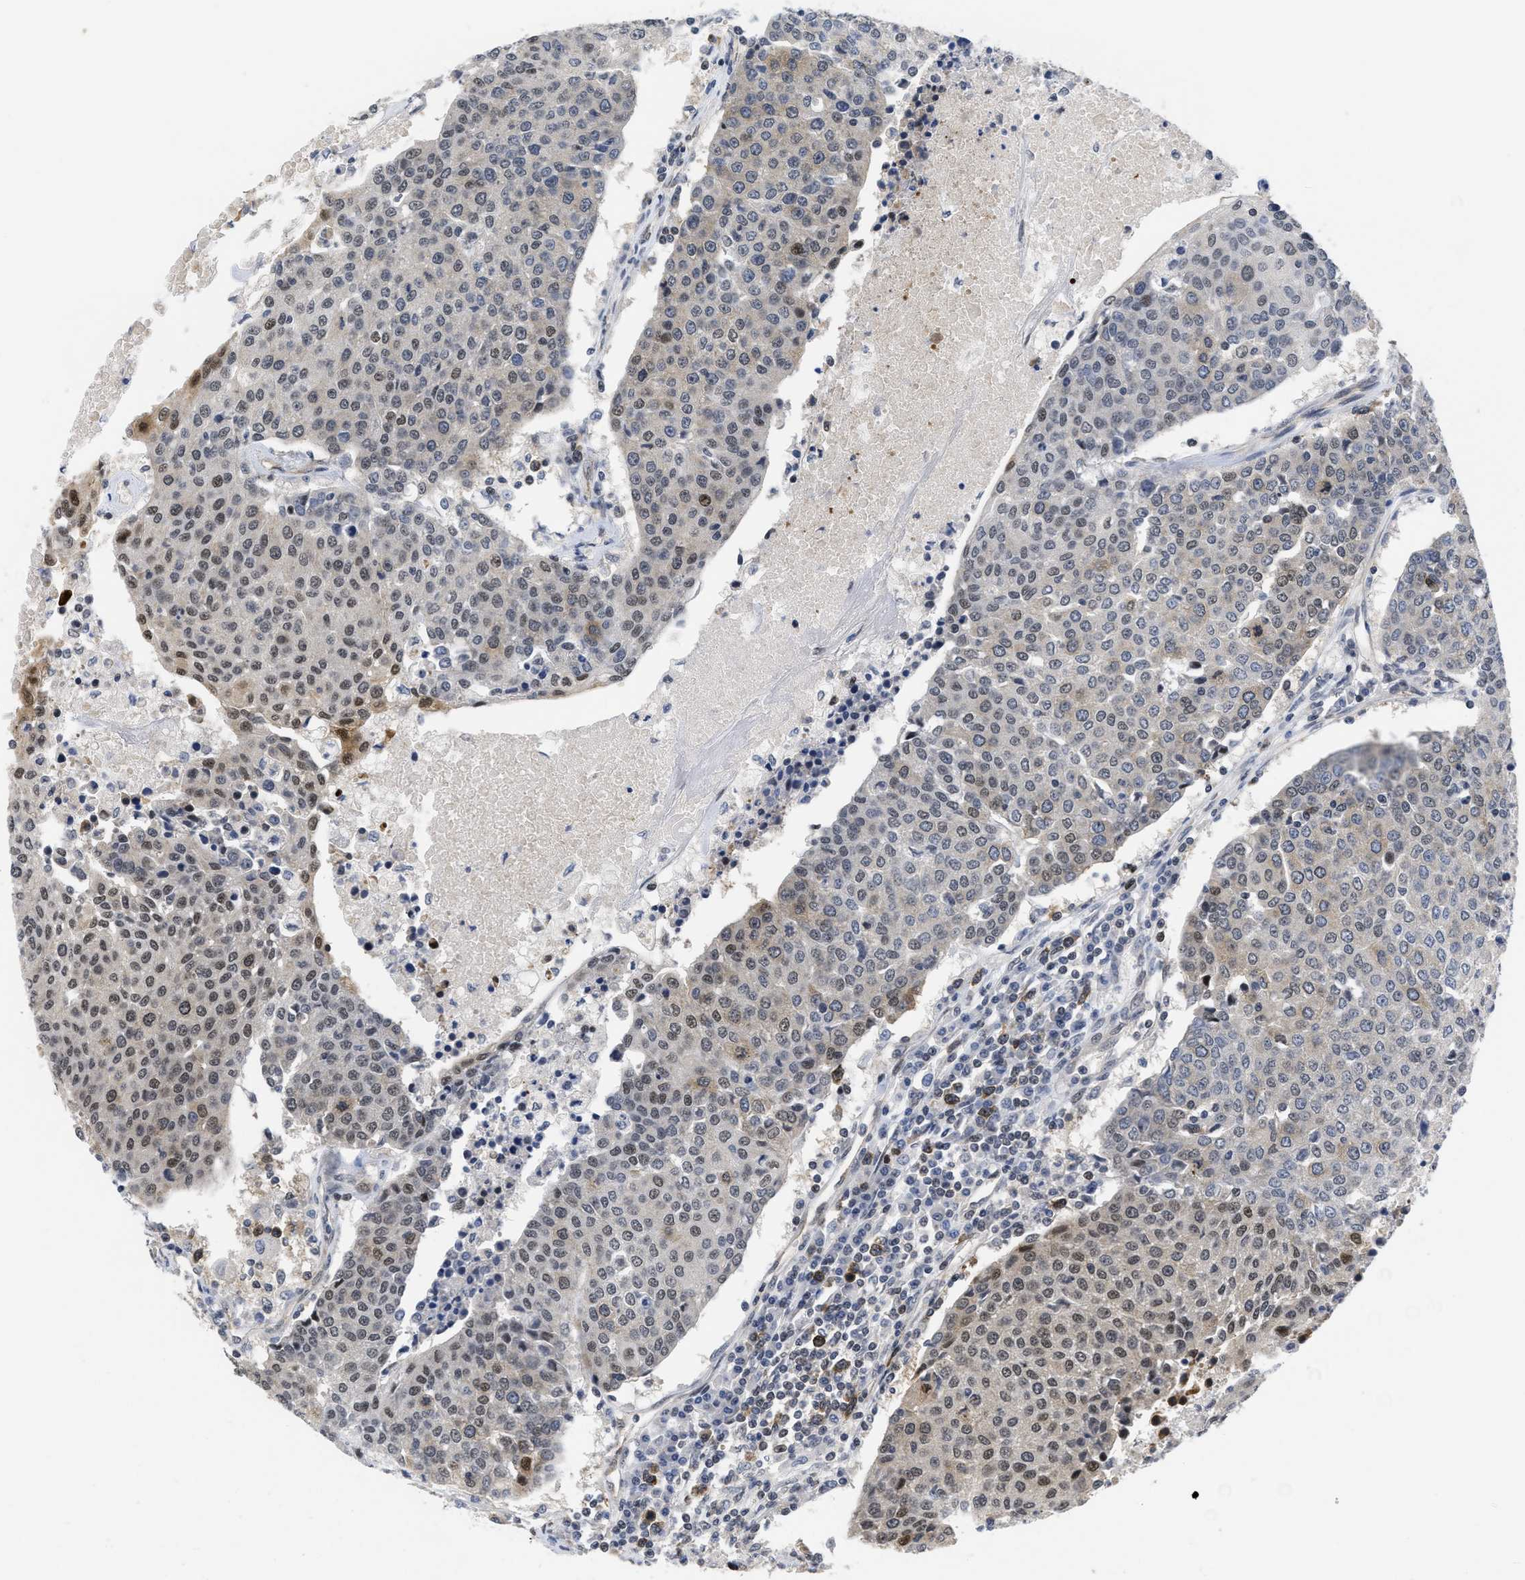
{"staining": {"intensity": "moderate", "quantity": "<25%", "location": "nuclear"}, "tissue": "urothelial cancer", "cell_type": "Tumor cells", "image_type": "cancer", "snomed": [{"axis": "morphology", "description": "Urothelial carcinoma, High grade"}, {"axis": "topography", "description": "Urinary bladder"}], "caption": "IHC histopathology image of neoplastic tissue: human urothelial carcinoma (high-grade) stained using IHC reveals low levels of moderate protein expression localized specifically in the nuclear of tumor cells, appearing as a nuclear brown color.", "gene": "HIF1A", "patient": {"sex": "female", "age": 85}}